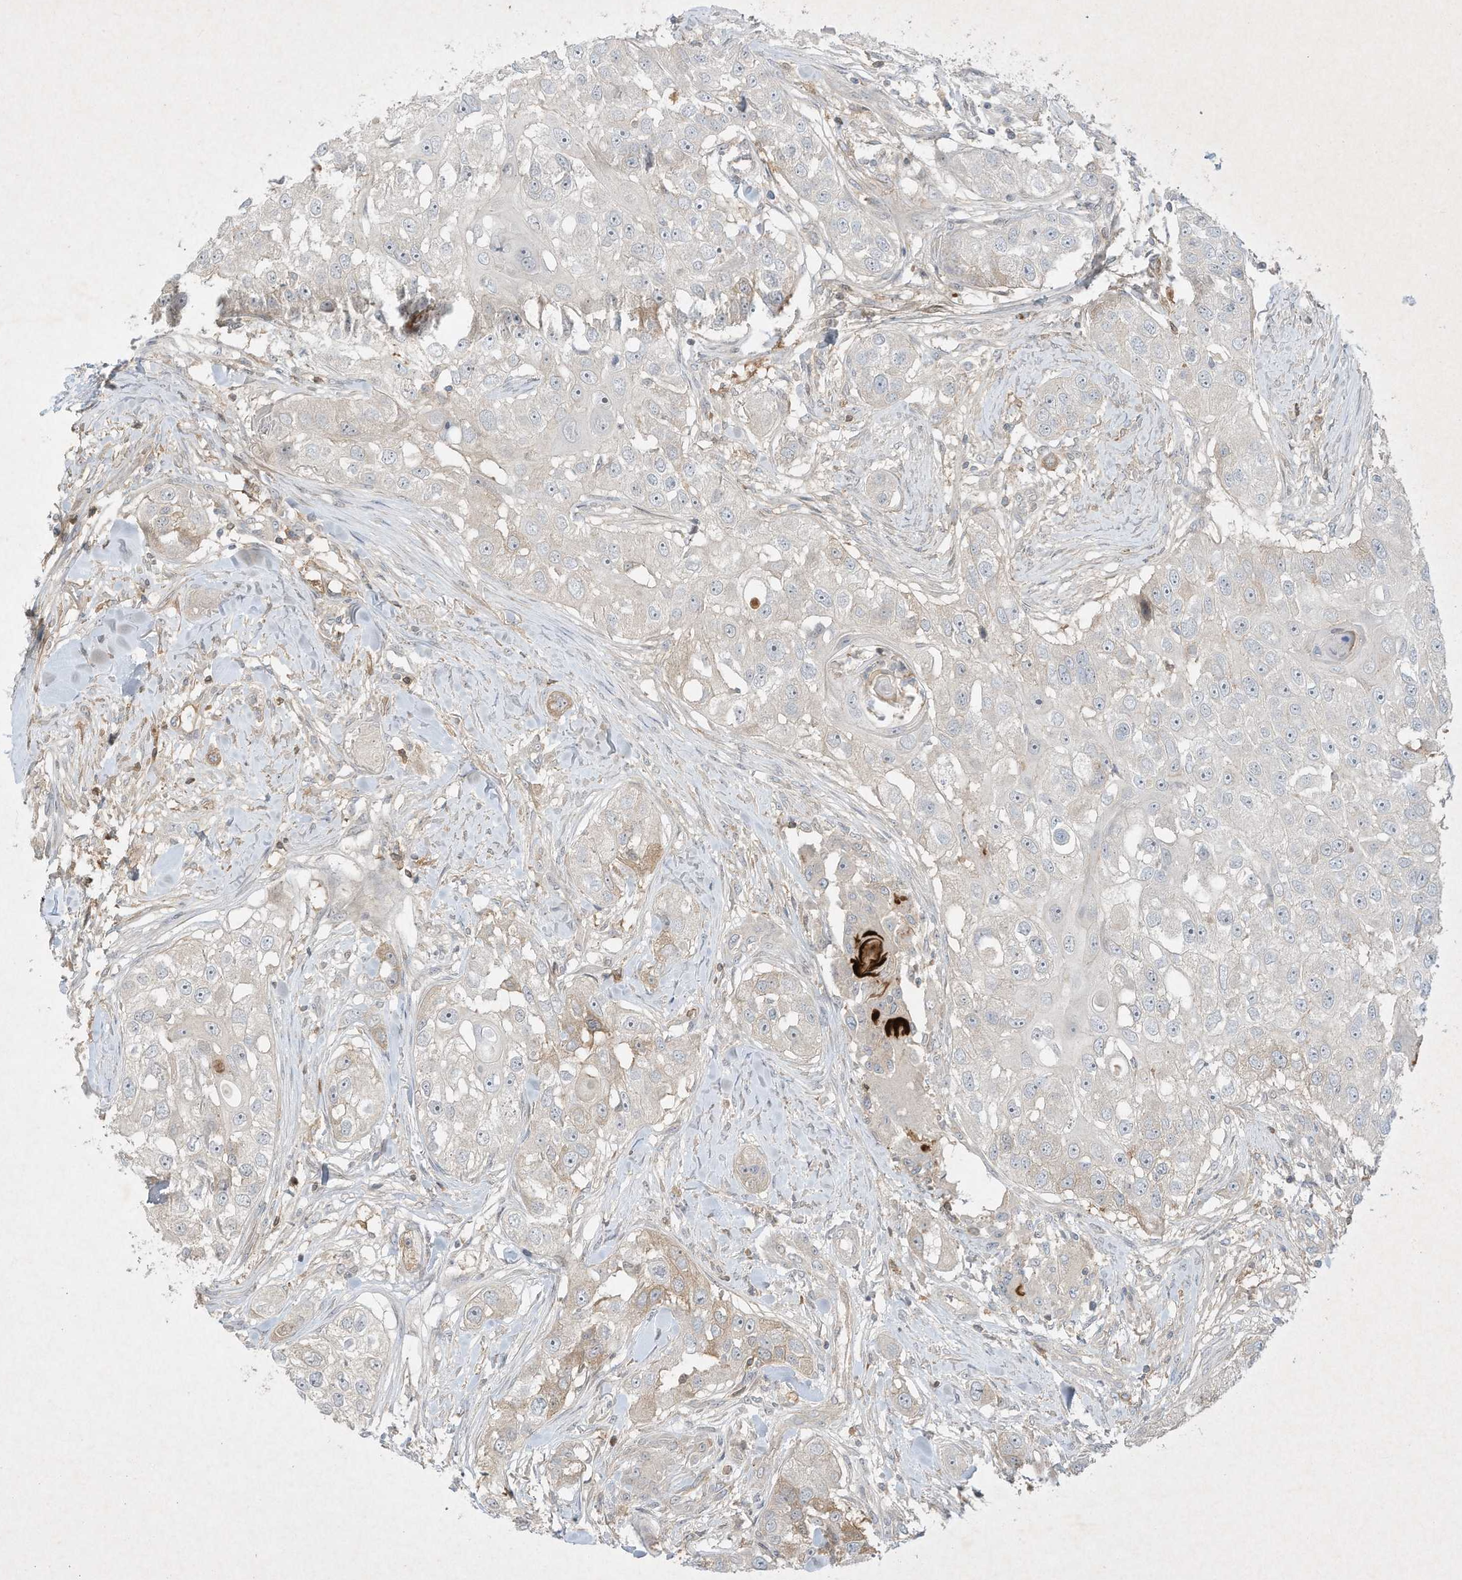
{"staining": {"intensity": "moderate", "quantity": "<25%", "location": "cytoplasmic/membranous"}, "tissue": "head and neck cancer", "cell_type": "Tumor cells", "image_type": "cancer", "snomed": [{"axis": "morphology", "description": "Normal tissue, NOS"}, {"axis": "morphology", "description": "Squamous cell carcinoma, NOS"}, {"axis": "topography", "description": "Skeletal muscle"}, {"axis": "topography", "description": "Head-Neck"}], "caption": "Tumor cells reveal moderate cytoplasmic/membranous staining in about <25% of cells in head and neck cancer.", "gene": "FETUB", "patient": {"sex": "male", "age": 51}}